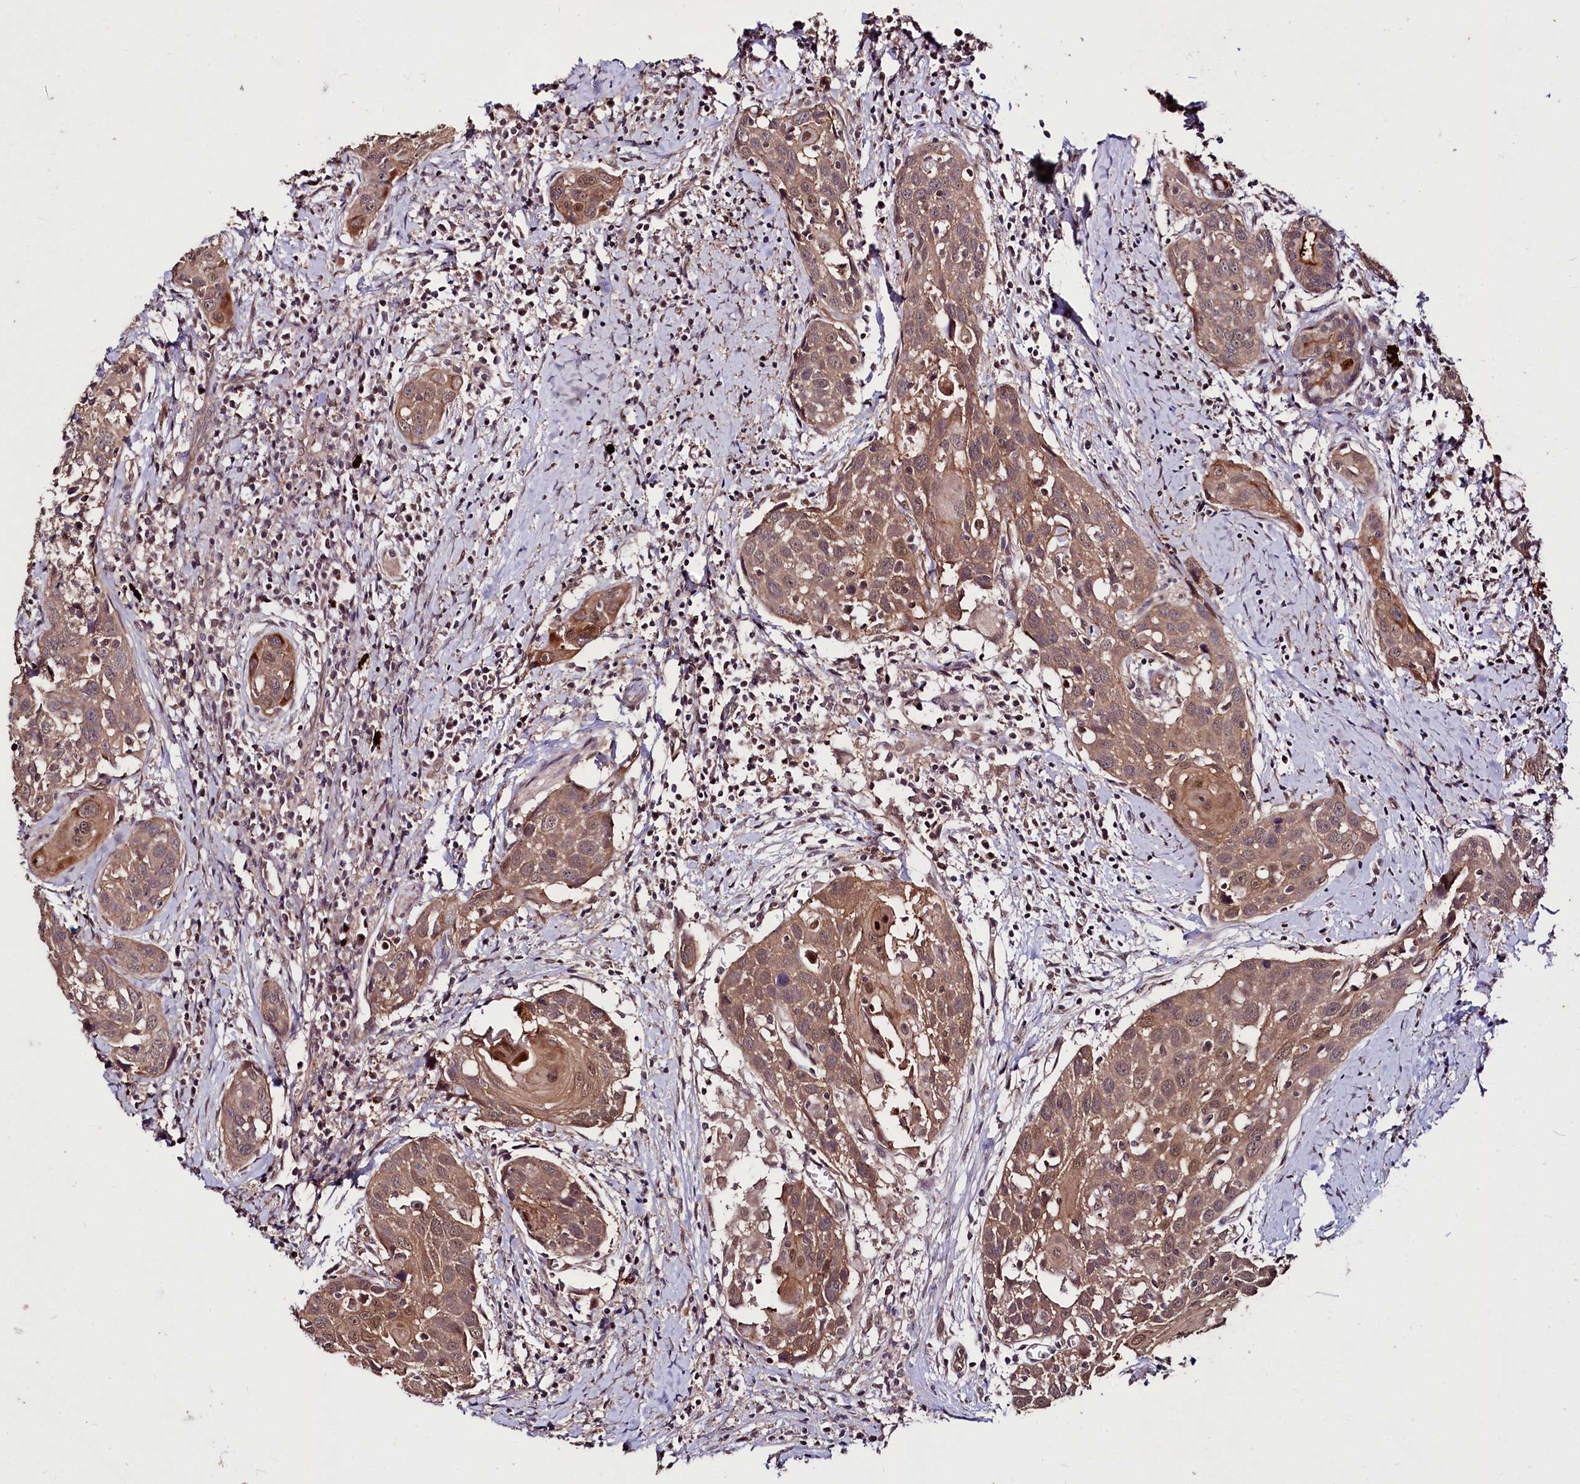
{"staining": {"intensity": "moderate", "quantity": ">75%", "location": "cytoplasmic/membranous,nuclear"}, "tissue": "head and neck cancer", "cell_type": "Tumor cells", "image_type": "cancer", "snomed": [{"axis": "morphology", "description": "Squamous cell carcinoma, NOS"}, {"axis": "topography", "description": "Oral tissue"}, {"axis": "topography", "description": "Head-Neck"}], "caption": "Tumor cells display medium levels of moderate cytoplasmic/membranous and nuclear positivity in approximately >75% of cells in squamous cell carcinoma (head and neck).", "gene": "KLRB1", "patient": {"sex": "female", "age": 50}}